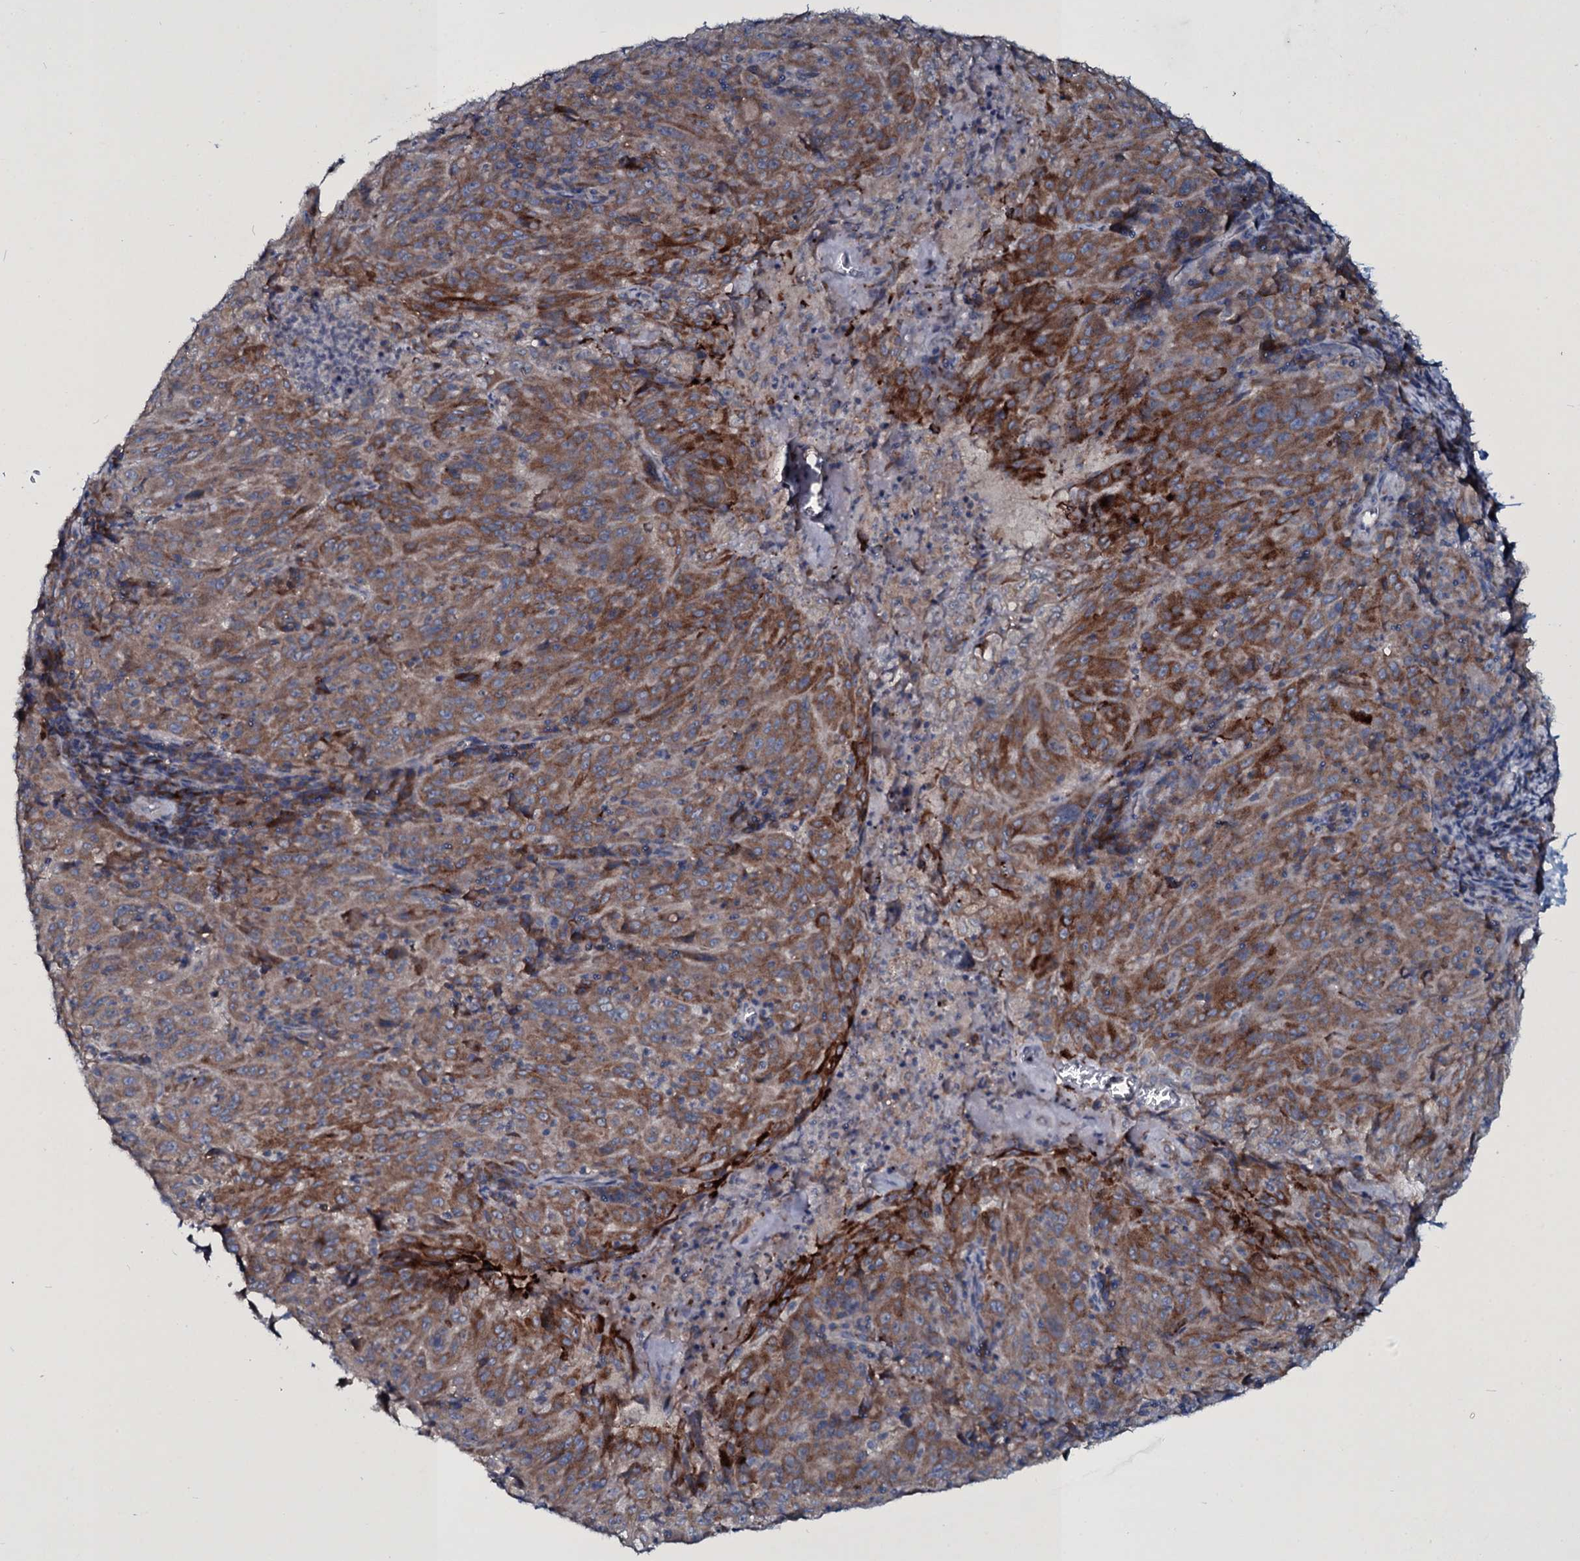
{"staining": {"intensity": "moderate", "quantity": "25%-75%", "location": "cytoplasmic/membranous"}, "tissue": "pancreatic cancer", "cell_type": "Tumor cells", "image_type": "cancer", "snomed": [{"axis": "morphology", "description": "Adenocarcinoma, NOS"}, {"axis": "topography", "description": "Pancreas"}], "caption": "DAB (3,3'-diaminobenzidine) immunohistochemical staining of human pancreatic cancer exhibits moderate cytoplasmic/membranous protein positivity in about 25%-75% of tumor cells. The staining is performed using DAB (3,3'-diaminobenzidine) brown chromogen to label protein expression. The nuclei are counter-stained blue using hematoxylin.", "gene": "TPGS2", "patient": {"sex": "male", "age": 63}}